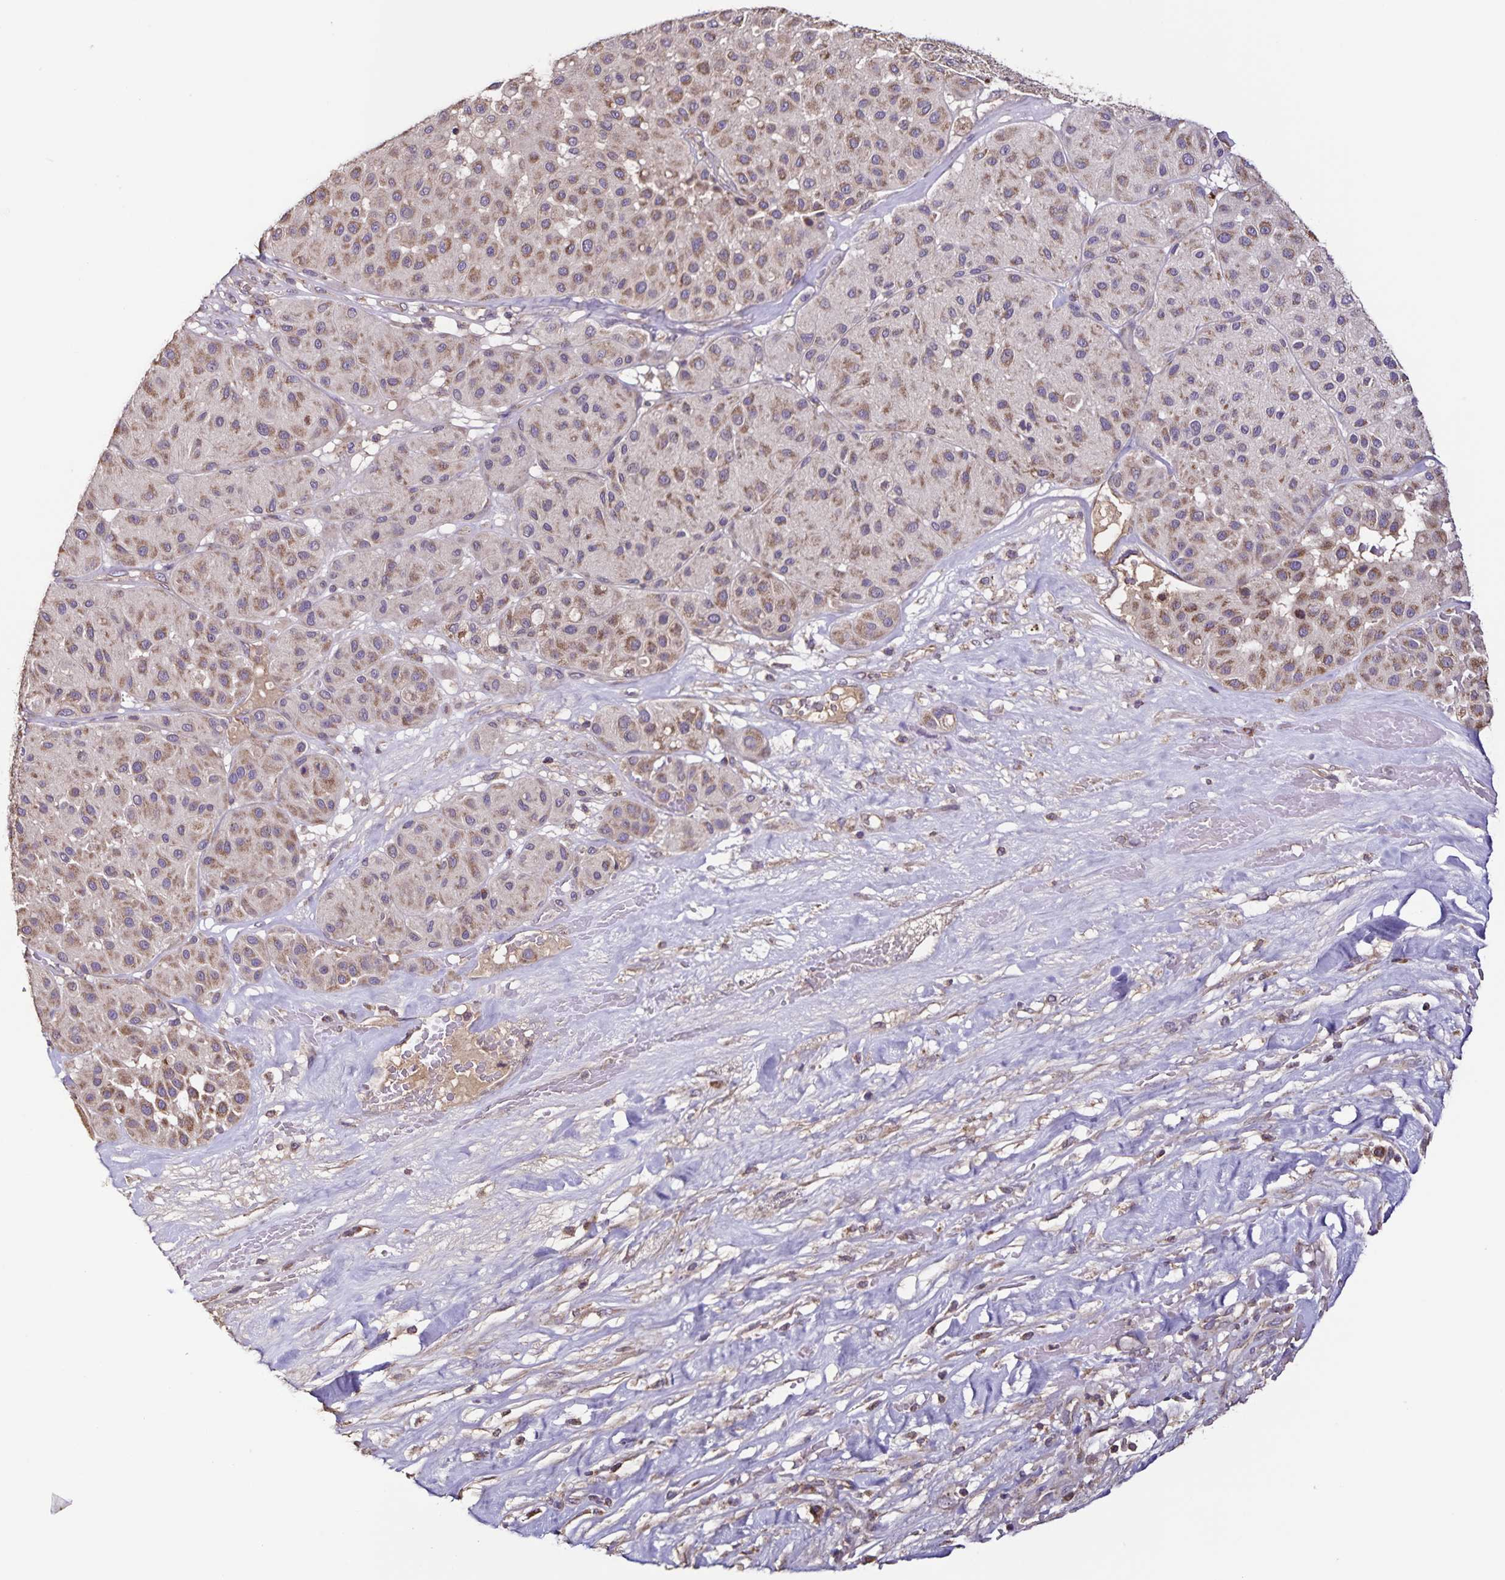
{"staining": {"intensity": "weak", "quantity": ">75%", "location": "cytoplasmic/membranous"}, "tissue": "melanoma", "cell_type": "Tumor cells", "image_type": "cancer", "snomed": [{"axis": "morphology", "description": "Malignant melanoma, Metastatic site"}, {"axis": "topography", "description": "Smooth muscle"}], "caption": "Tumor cells display weak cytoplasmic/membranous expression in approximately >75% of cells in malignant melanoma (metastatic site). The protein is shown in brown color, while the nuclei are stained blue.", "gene": "MAN1A1", "patient": {"sex": "male", "age": 41}}